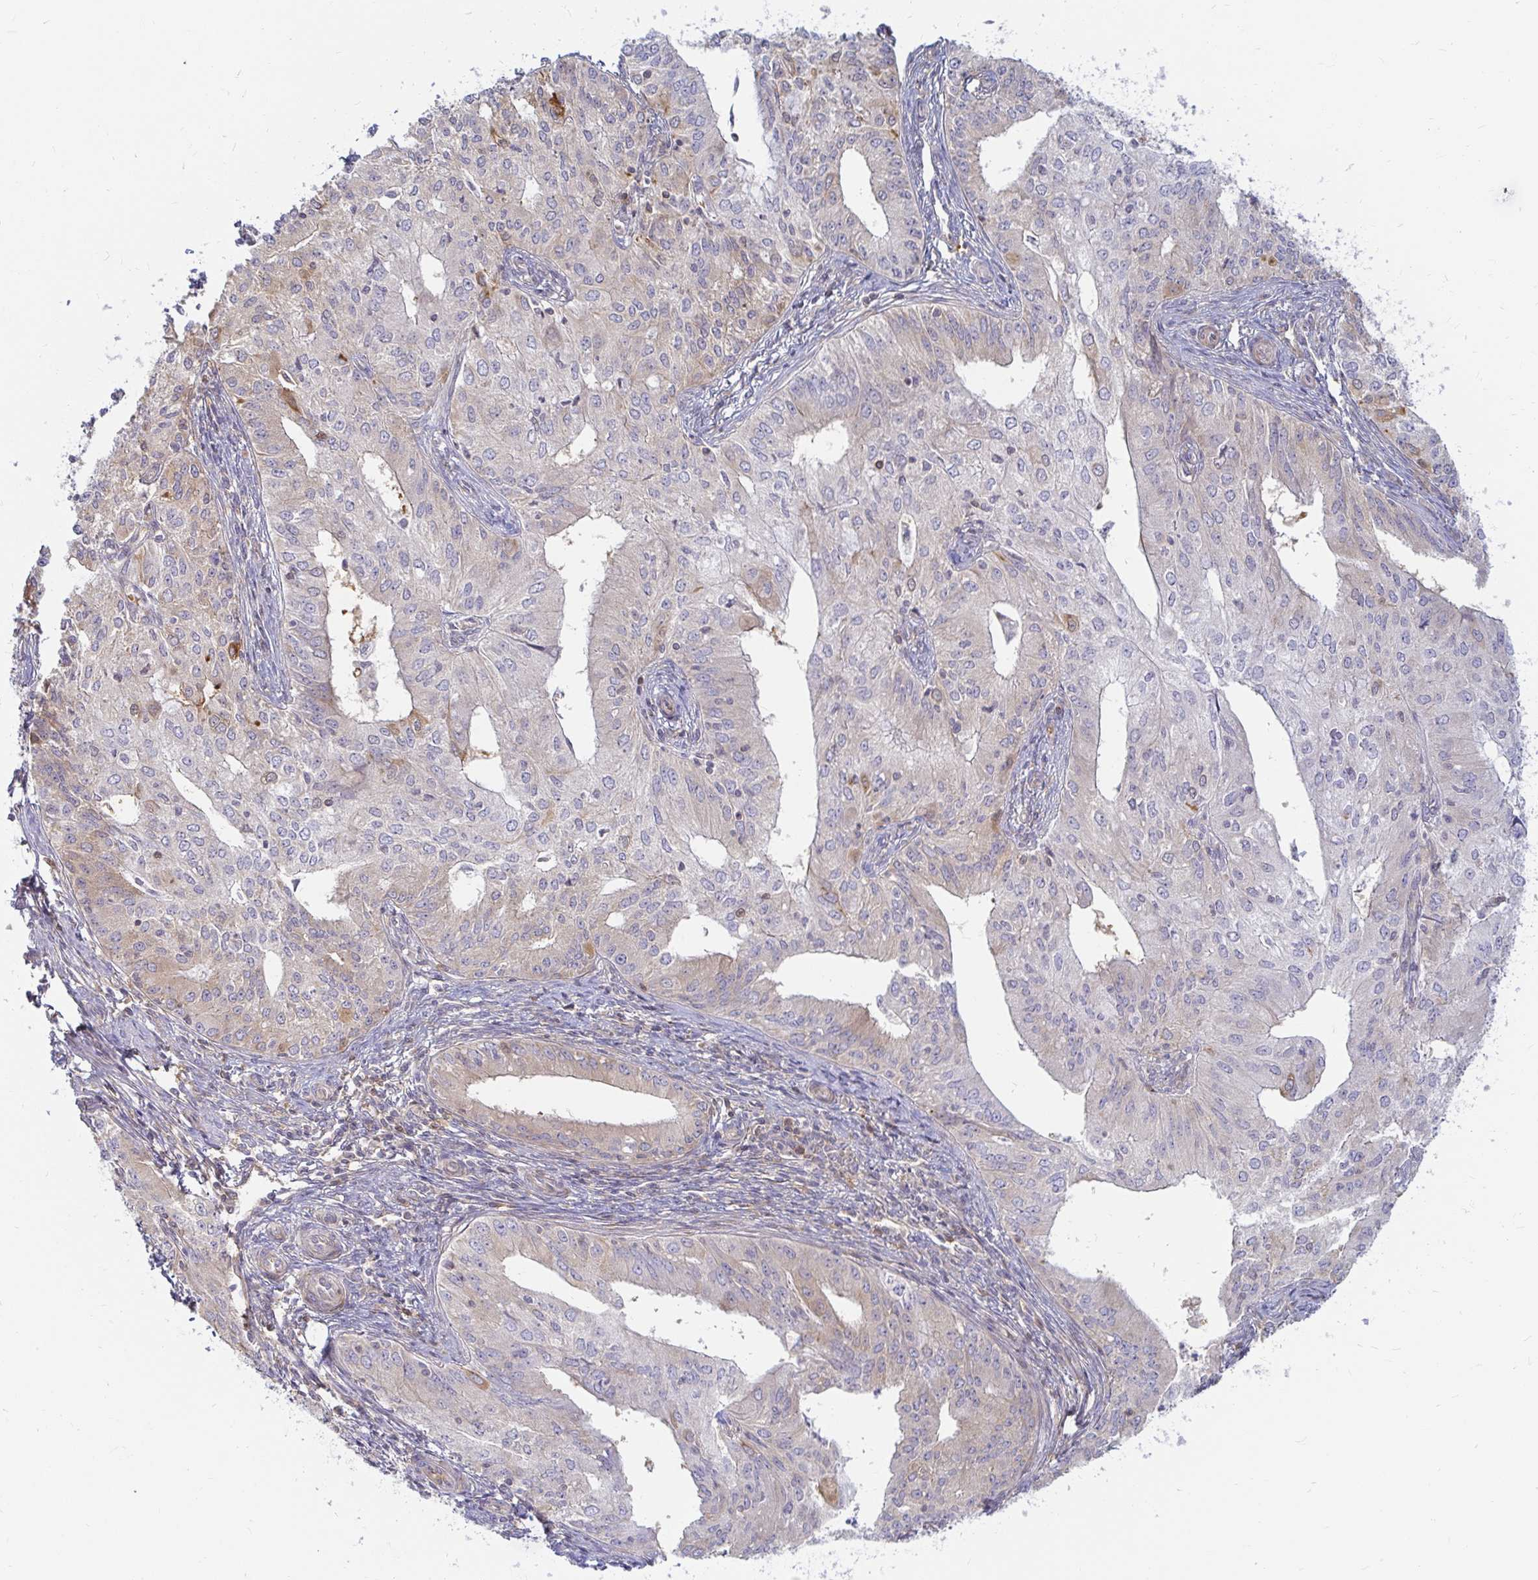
{"staining": {"intensity": "negative", "quantity": "none", "location": "none"}, "tissue": "endometrial cancer", "cell_type": "Tumor cells", "image_type": "cancer", "snomed": [{"axis": "morphology", "description": "Adenocarcinoma, NOS"}, {"axis": "topography", "description": "Endometrium"}], "caption": "A high-resolution image shows IHC staining of adenocarcinoma (endometrial), which reveals no significant staining in tumor cells.", "gene": "CAST", "patient": {"sex": "female", "age": 50}}